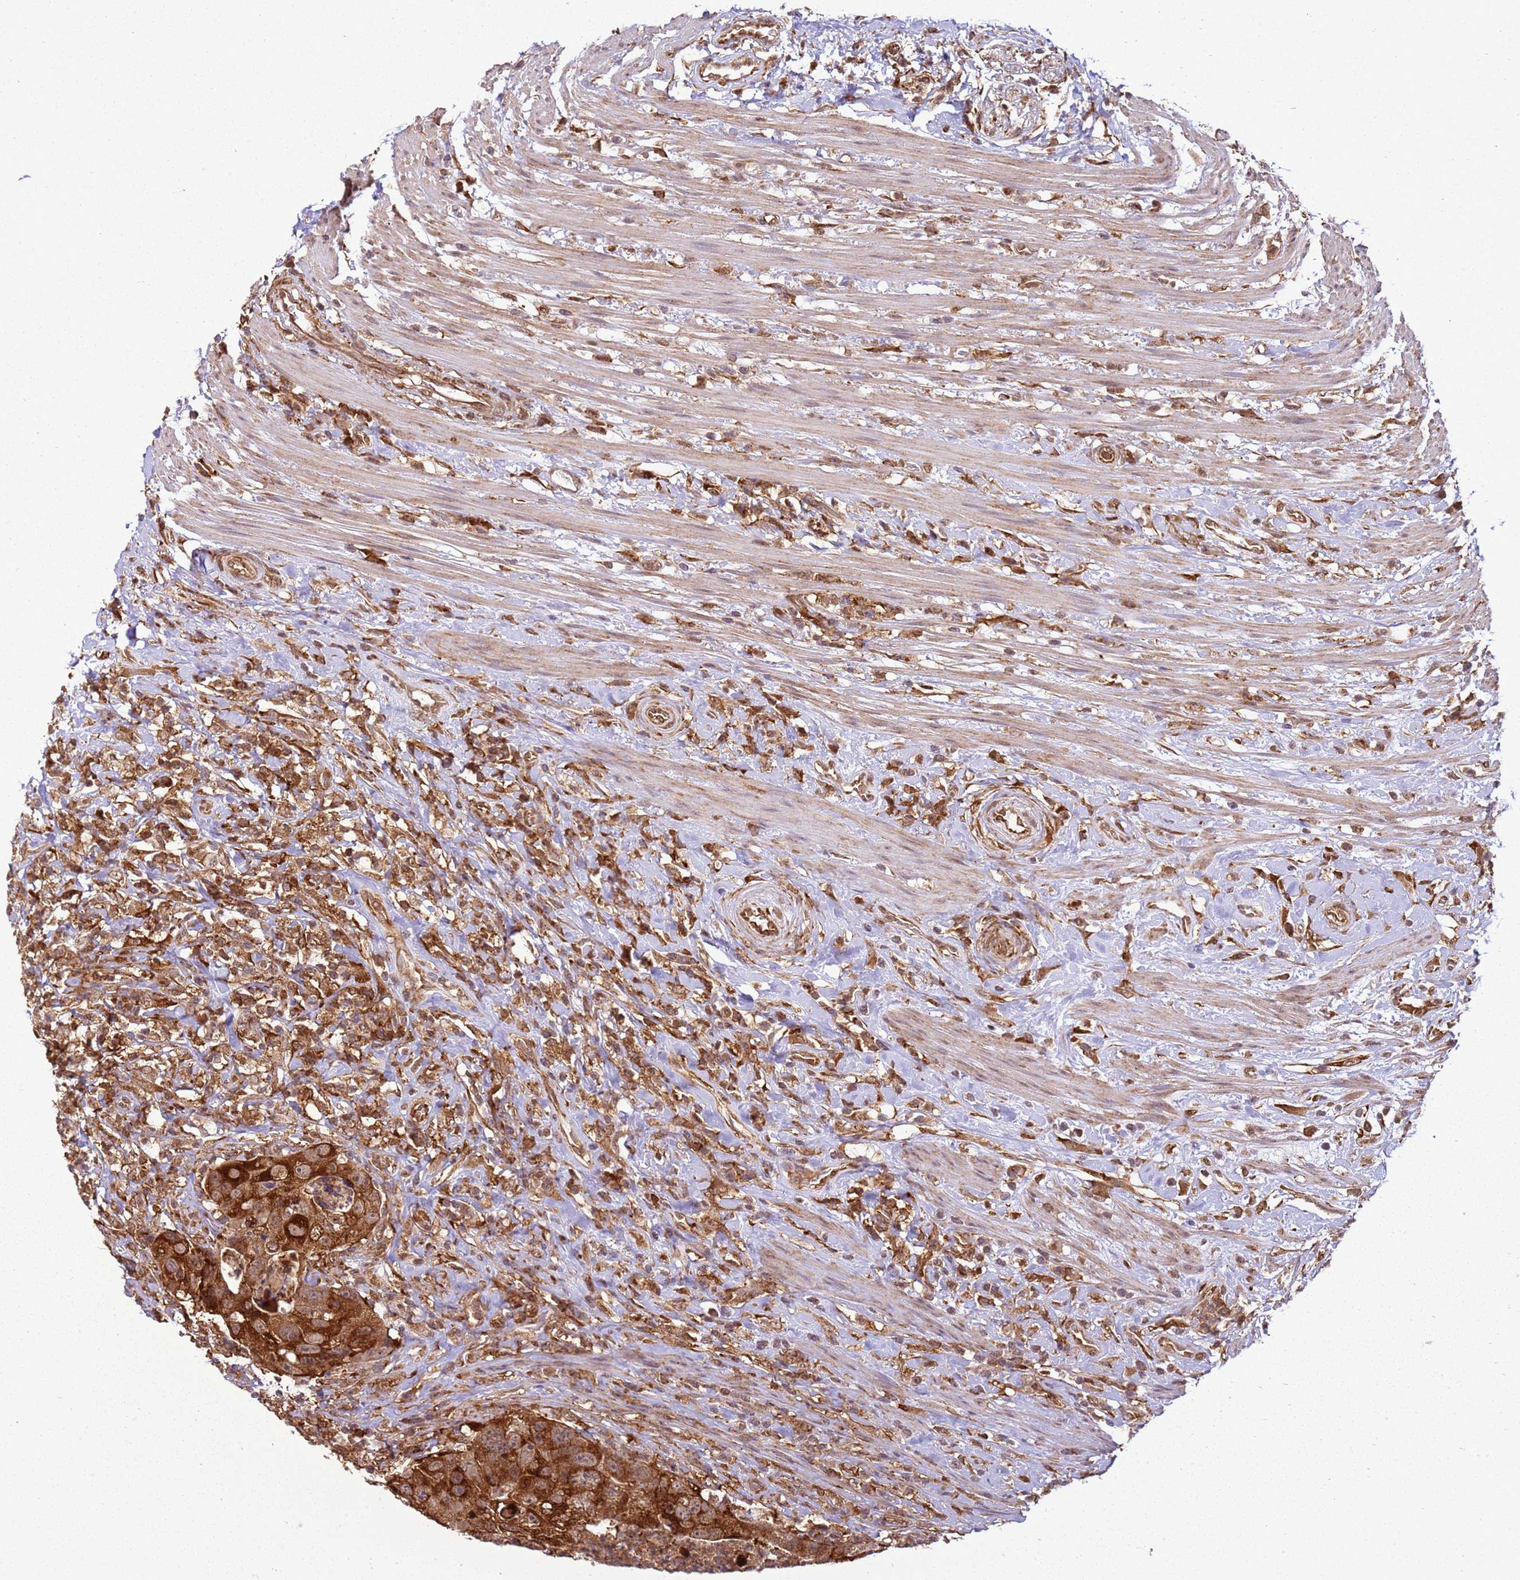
{"staining": {"intensity": "strong", "quantity": ">75%", "location": "cytoplasmic/membranous"}, "tissue": "colorectal cancer", "cell_type": "Tumor cells", "image_type": "cancer", "snomed": [{"axis": "morphology", "description": "Adenocarcinoma, NOS"}, {"axis": "topography", "description": "Rectum"}], "caption": "Colorectal adenocarcinoma was stained to show a protein in brown. There is high levels of strong cytoplasmic/membranous expression in about >75% of tumor cells.", "gene": "GABRE", "patient": {"sex": "male", "age": 59}}